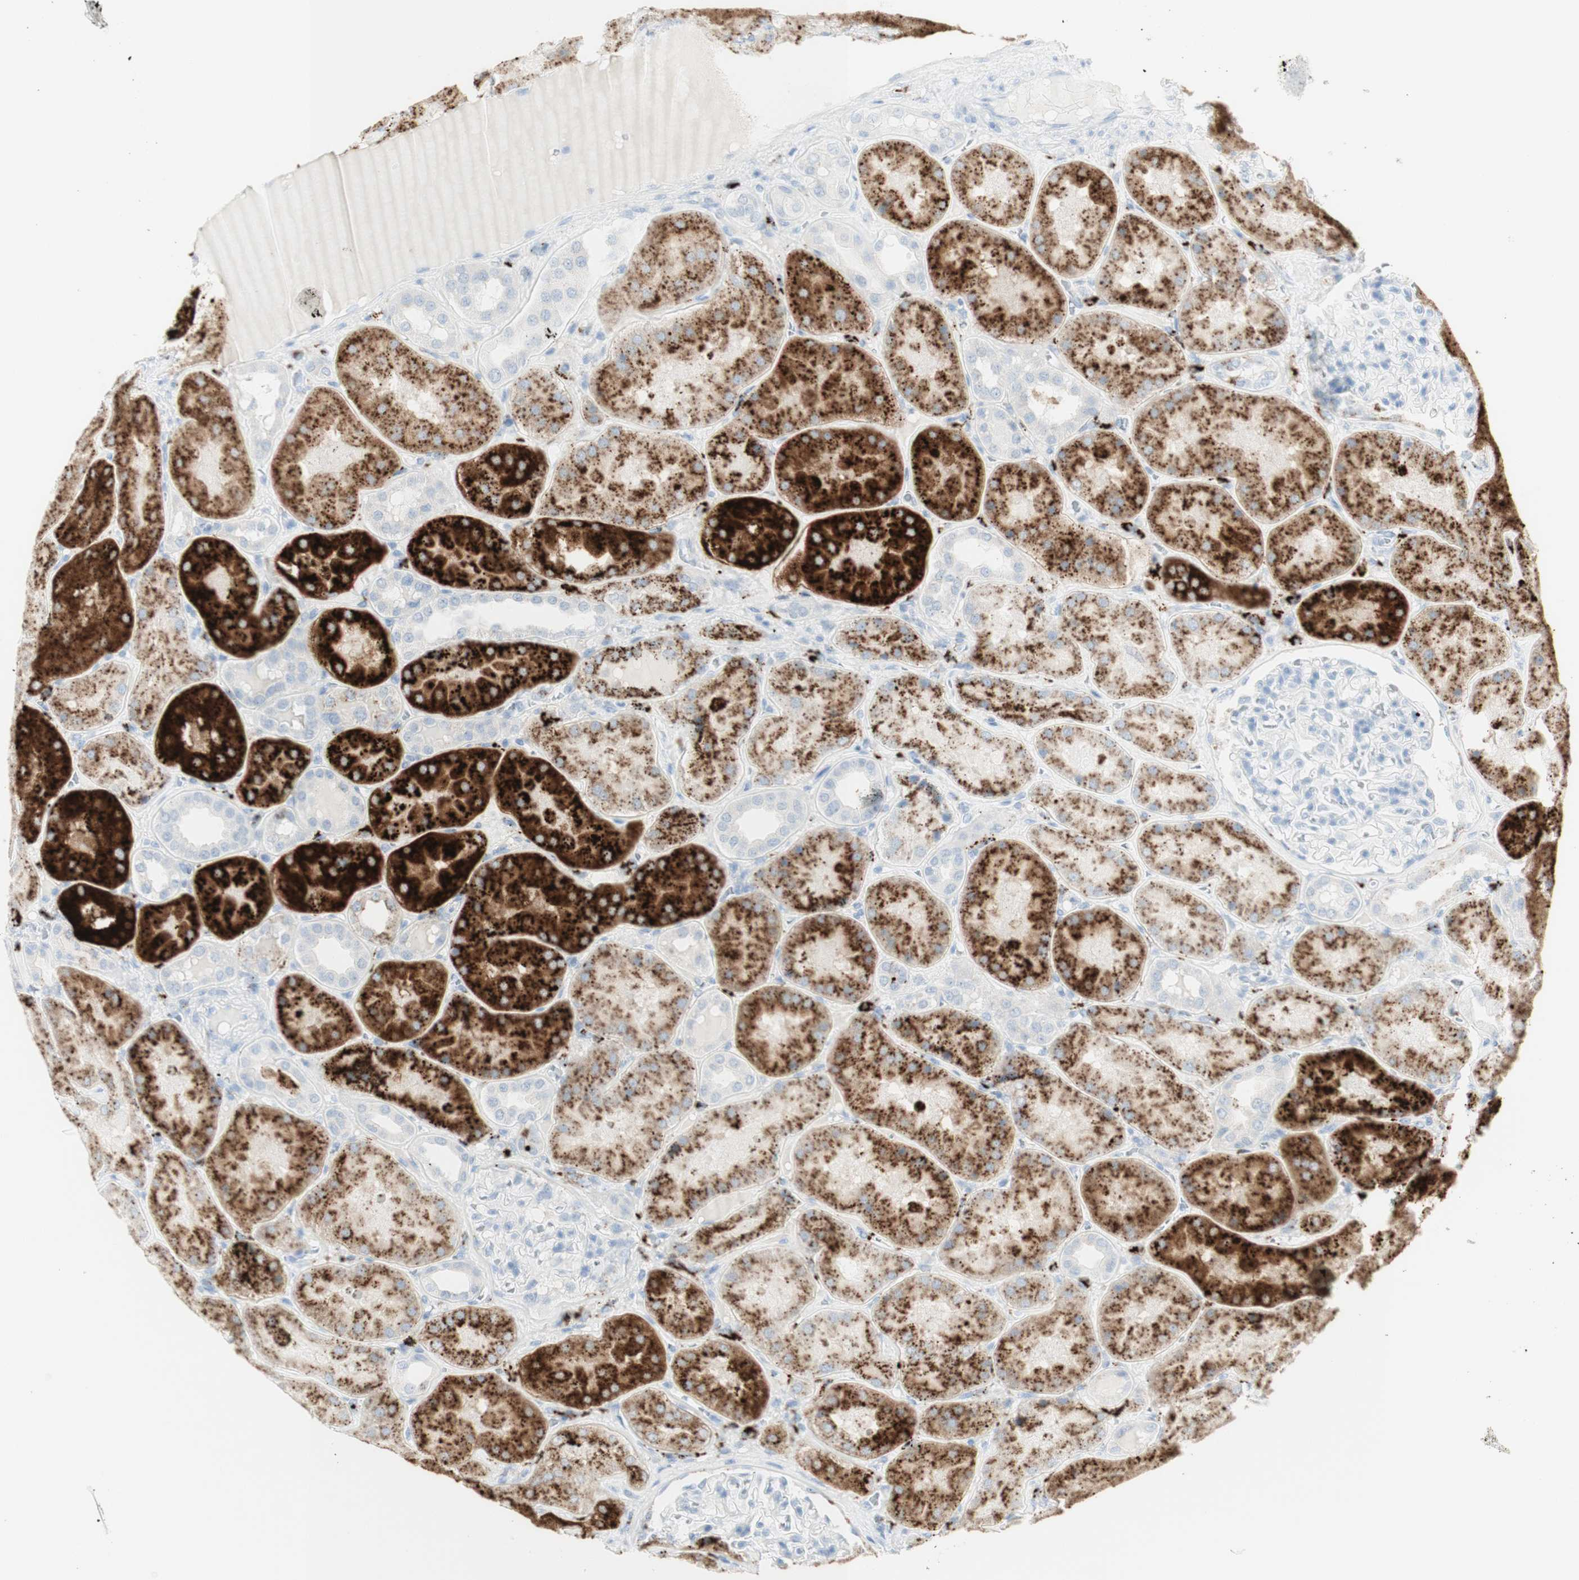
{"staining": {"intensity": "negative", "quantity": "none", "location": "none"}, "tissue": "kidney", "cell_type": "Cells in glomeruli", "image_type": "normal", "snomed": [{"axis": "morphology", "description": "Normal tissue, NOS"}, {"axis": "topography", "description": "Kidney"}], "caption": "The immunohistochemistry micrograph has no significant expression in cells in glomeruli of kidney. Nuclei are stained in blue.", "gene": "NAPSA", "patient": {"sex": "female", "age": 56}}